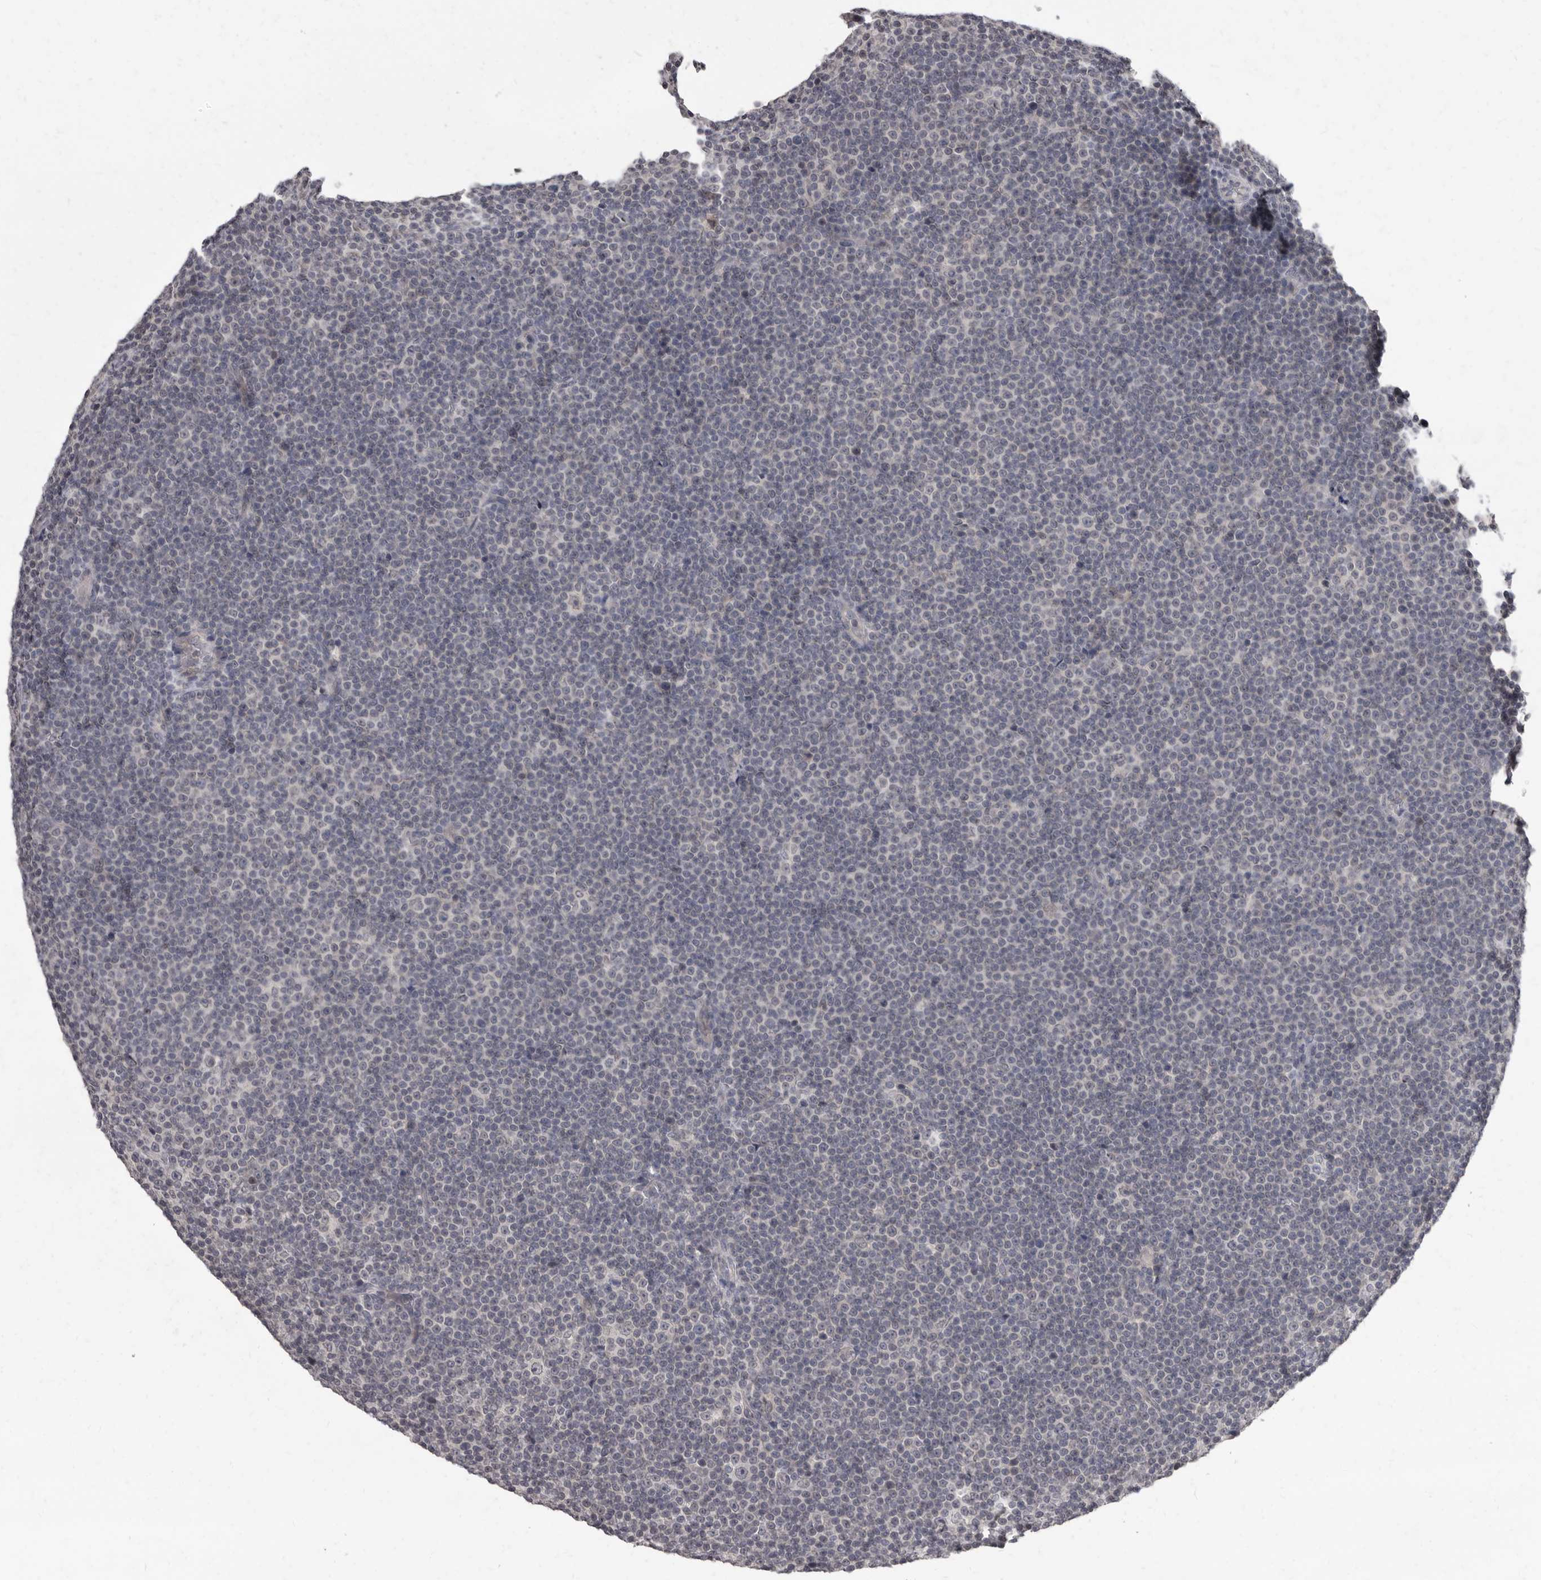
{"staining": {"intensity": "negative", "quantity": "none", "location": "none"}, "tissue": "lymphoma", "cell_type": "Tumor cells", "image_type": "cancer", "snomed": [{"axis": "morphology", "description": "Malignant lymphoma, non-Hodgkin's type, Low grade"}, {"axis": "topography", "description": "Lymph node"}], "caption": "A histopathology image of human lymphoma is negative for staining in tumor cells.", "gene": "SULT1E1", "patient": {"sex": "female", "age": 67}}